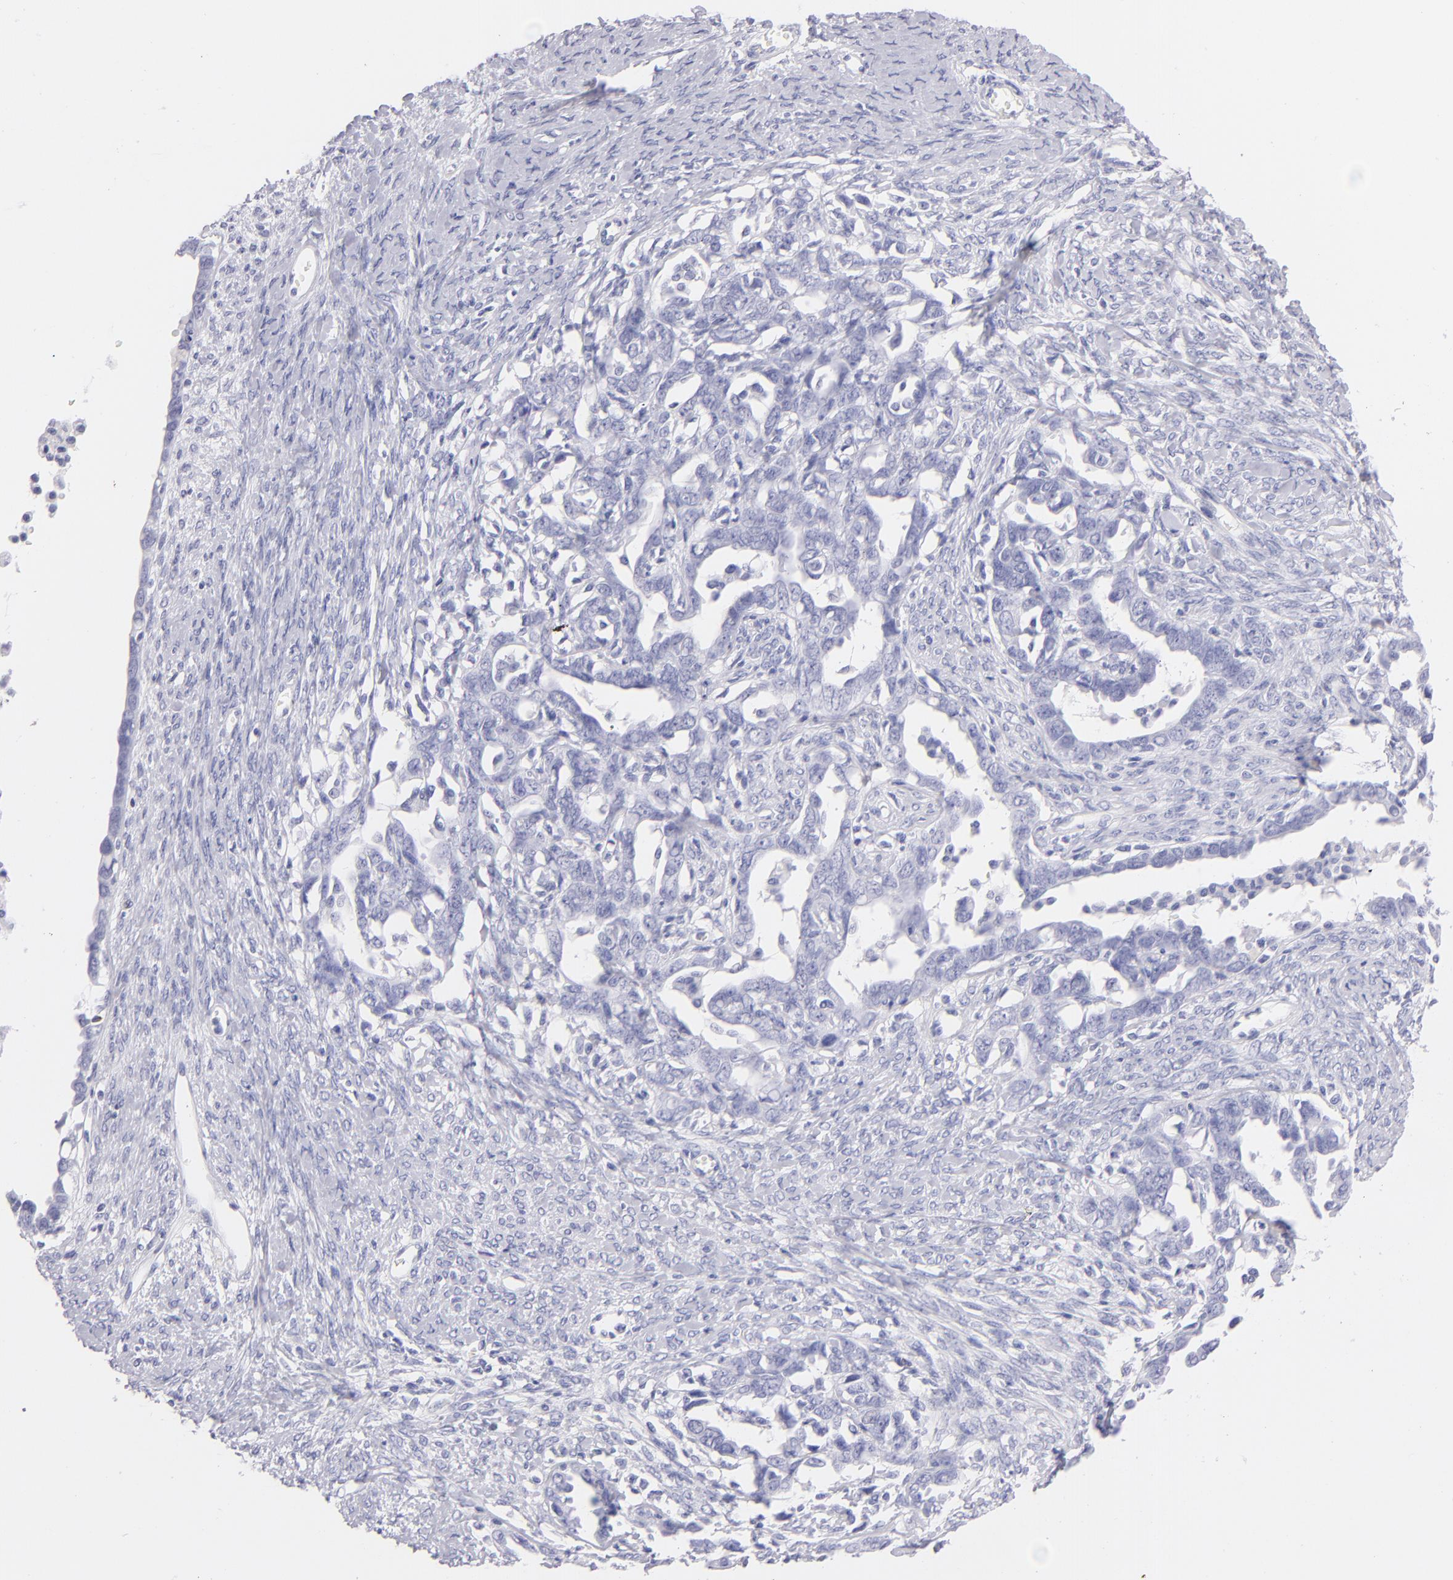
{"staining": {"intensity": "negative", "quantity": "none", "location": "none"}, "tissue": "ovarian cancer", "cell_type": "Tumor cells", "image_type": "cancer", "snomed": [{"axis": "morphology", "description": "Cystadenocarcinoma, serous, NOS"}, {"axis": "topography", "description": "Ovary"}], "caption": "A photomicrograph of human ovarian serous cystadenocarcinoma is negative for staining in tumor cells.", "gene": "PRF1", "patient": {"sex": "female", "age": 69}}